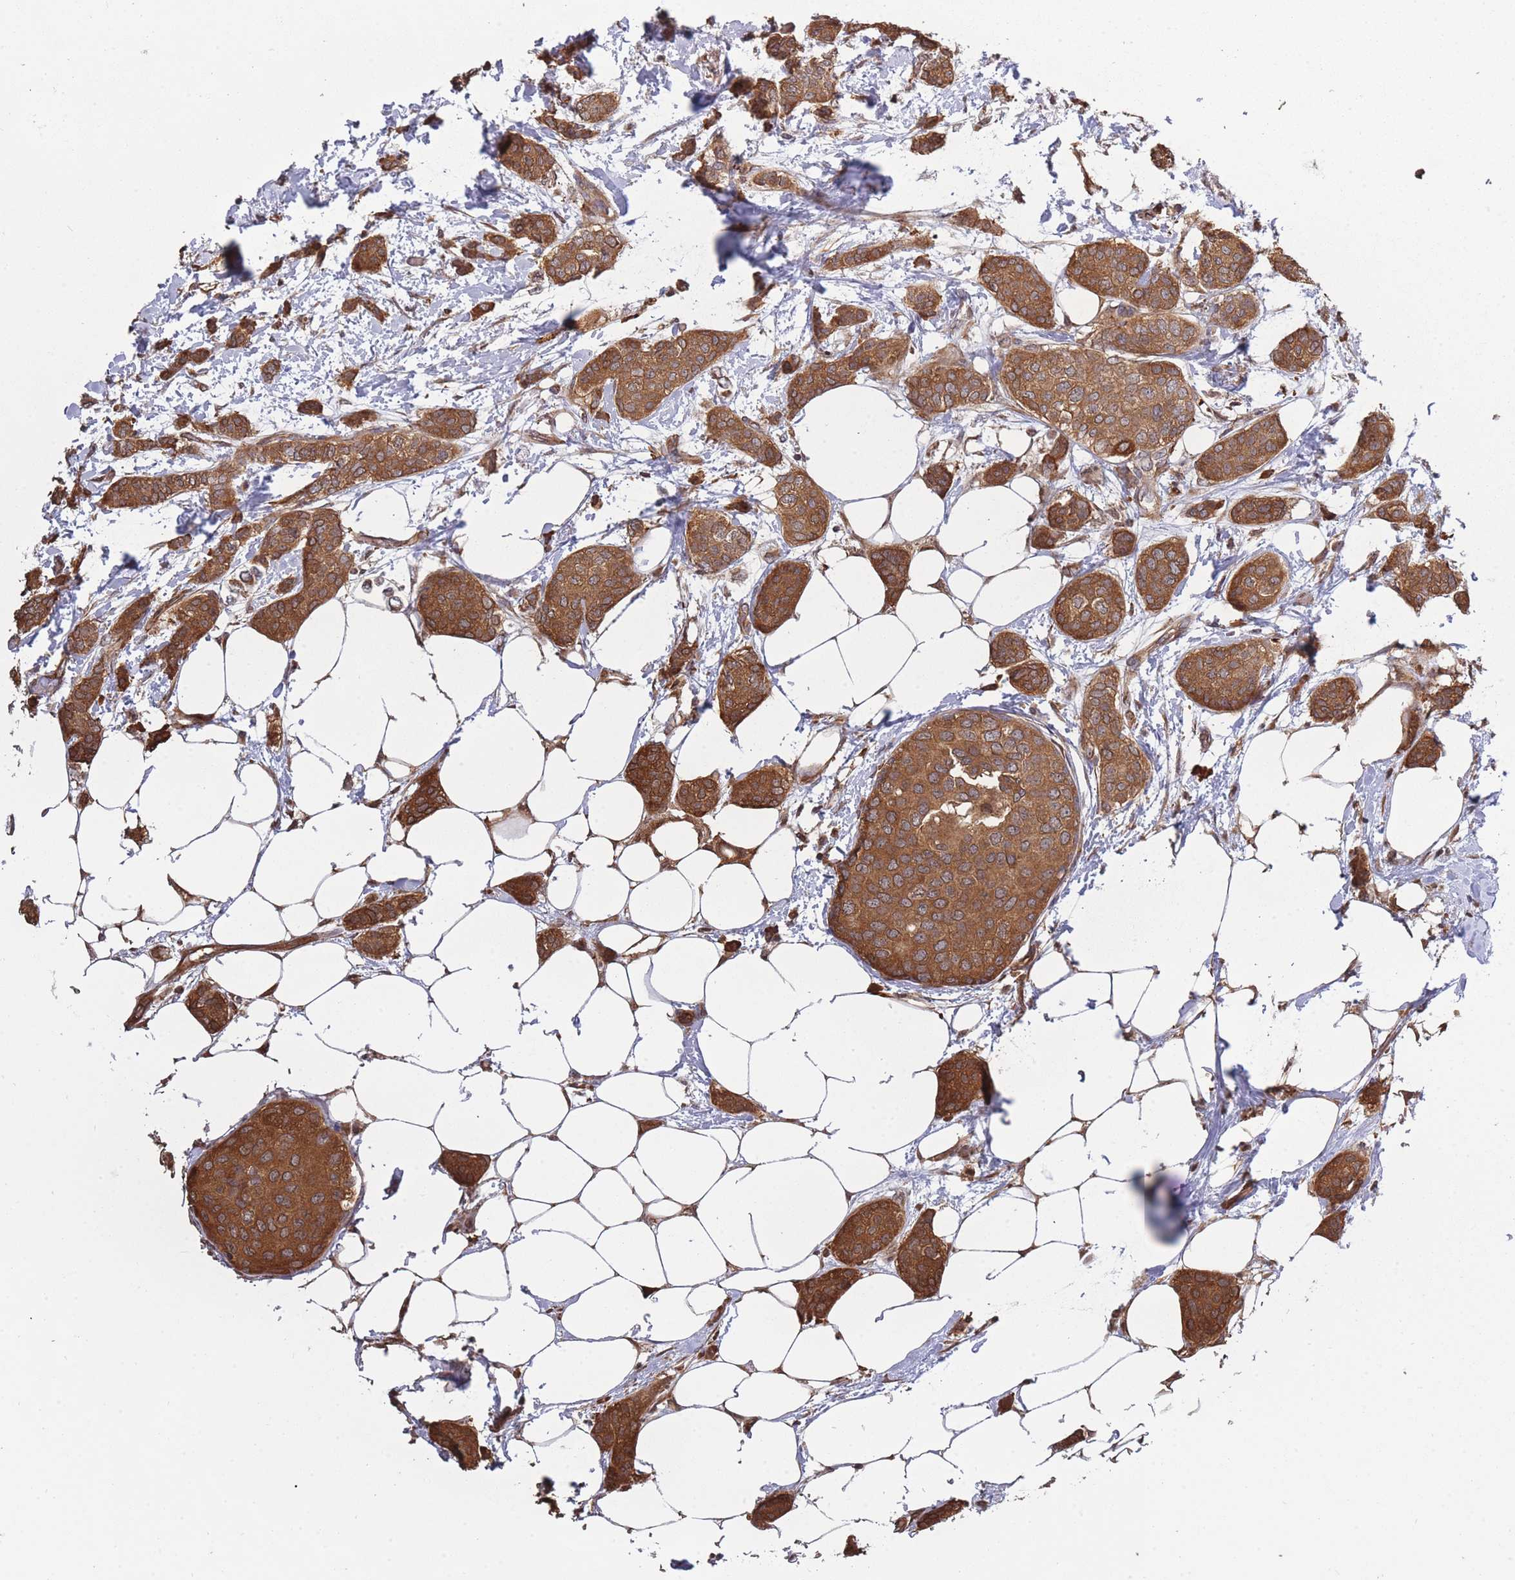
{"staining": {"intensity": "strong", "quantity": ">75%", "location": "cytoplasmic/membranous"}, "tissue": "breast cancer", "cell_type": "Tumor cells", "image_type": "cancer", "snomed": [{"axis": "morphology", "description": "Duct carcinoma"}, {"axis": "topography", "description": "Breast"}], "caption": "Immunohistochemistry (IHC) of human invasive ductal carcinoma (breast) reveals high levels of strong cytoplasmic/membranous positivity in about >75% of tumor cells. (brown staining indicates protein expression, while blue staining denotes nuclei).", "gene": "ARL13B", "patient": {"sex": "female", "age": 72}}